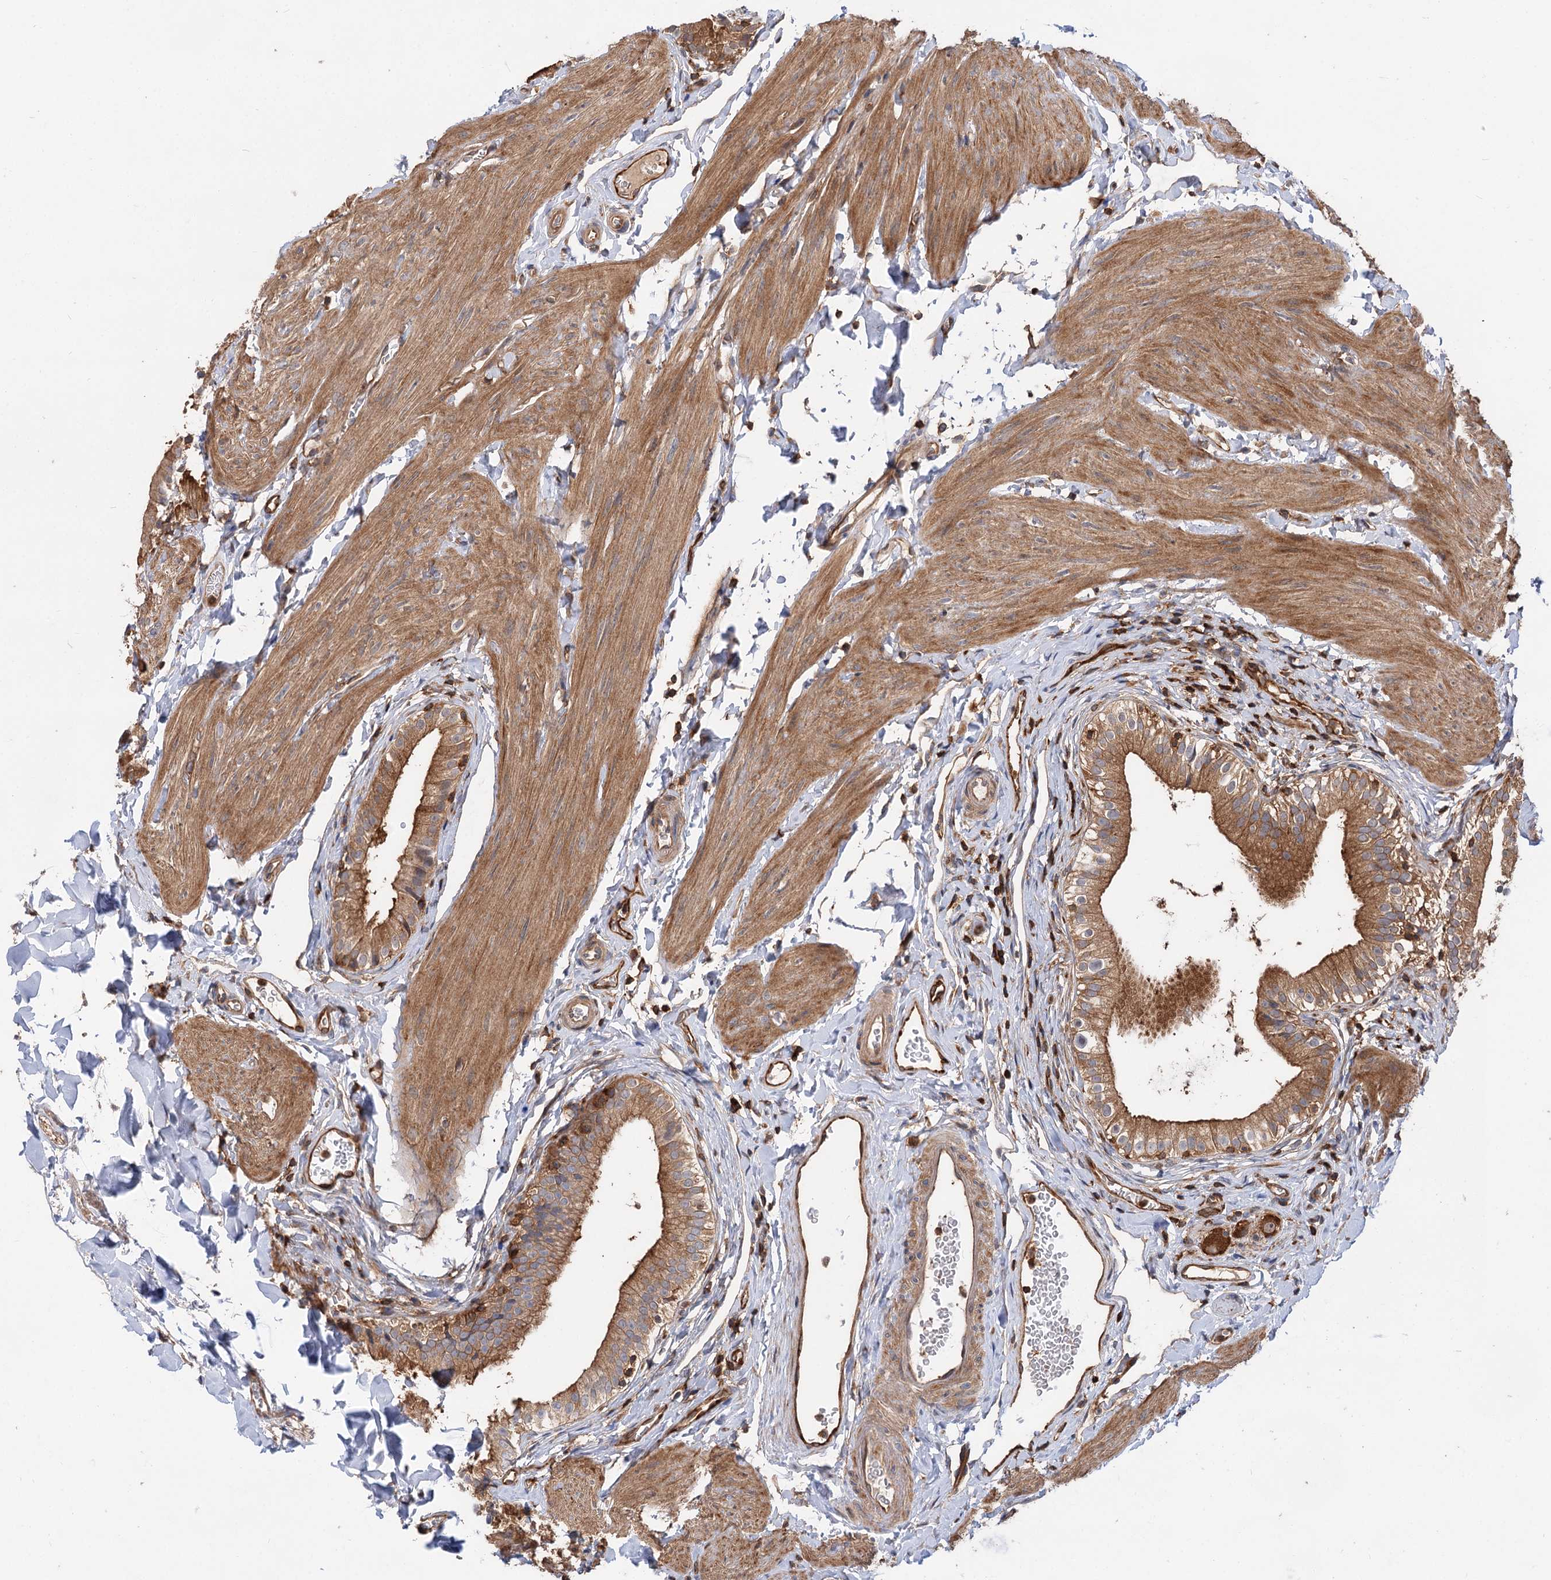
{"staining": {"intensity": "moderate", "quantity": ">75%", "location": "cytoplasmic/membranous"}, "tissue": "gallbladder", "cell_type": "Glandular cells", "image_type": "normal", "snomed": [{"axis": "morphology", "description": "Normal tissue, NOS"}, {"axis": "topography", "description": "Gallbladder"}], "caption": "Gallbladder stained for a protein exhibits moderate cytoplasmic/membranous positivity in glandular cells. (DAB = brown stain, brightfield microscopy at high magnification).", "gene": "PACS1", "patient": {"sex": "female", "age": 47}}